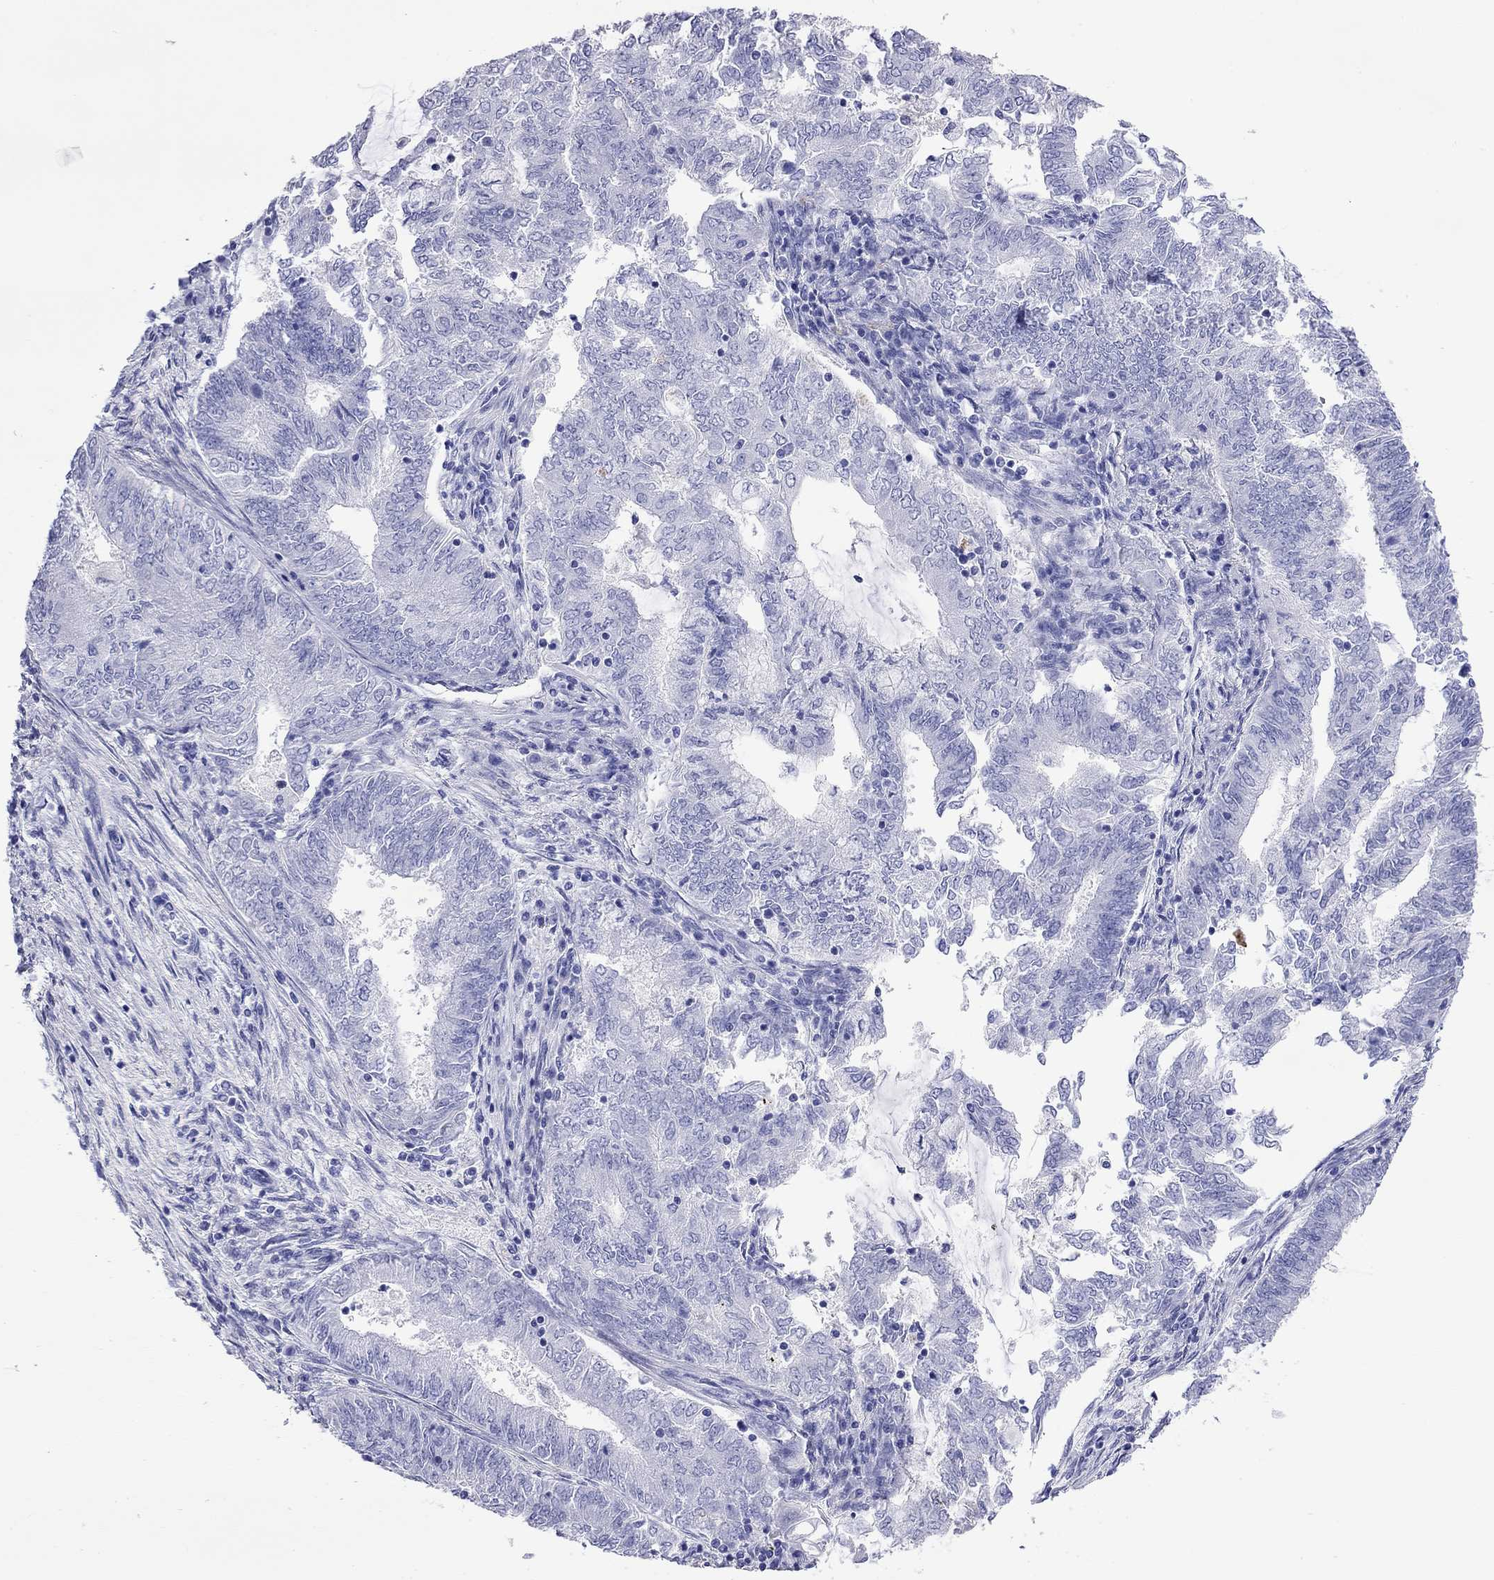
{"staining": {"intensity": "negative", "quantity": "none", "location": "none"}, "tissue": "endometrial cancer", "cell_type": "Tumor cells", "image_type": "cancer", "snomed": [{"axis": "morphology", "description": "Adenocarcinoma, NOS"}, {"axis": "topography", "description": "Endometrium"}], "caption": "Photomicrograph shows no protein positivity in tumor cells of endometrial adenocarcinoma tissue.", "gene": "FIGLA", "patient": {"sex": "female", "age": 62}}